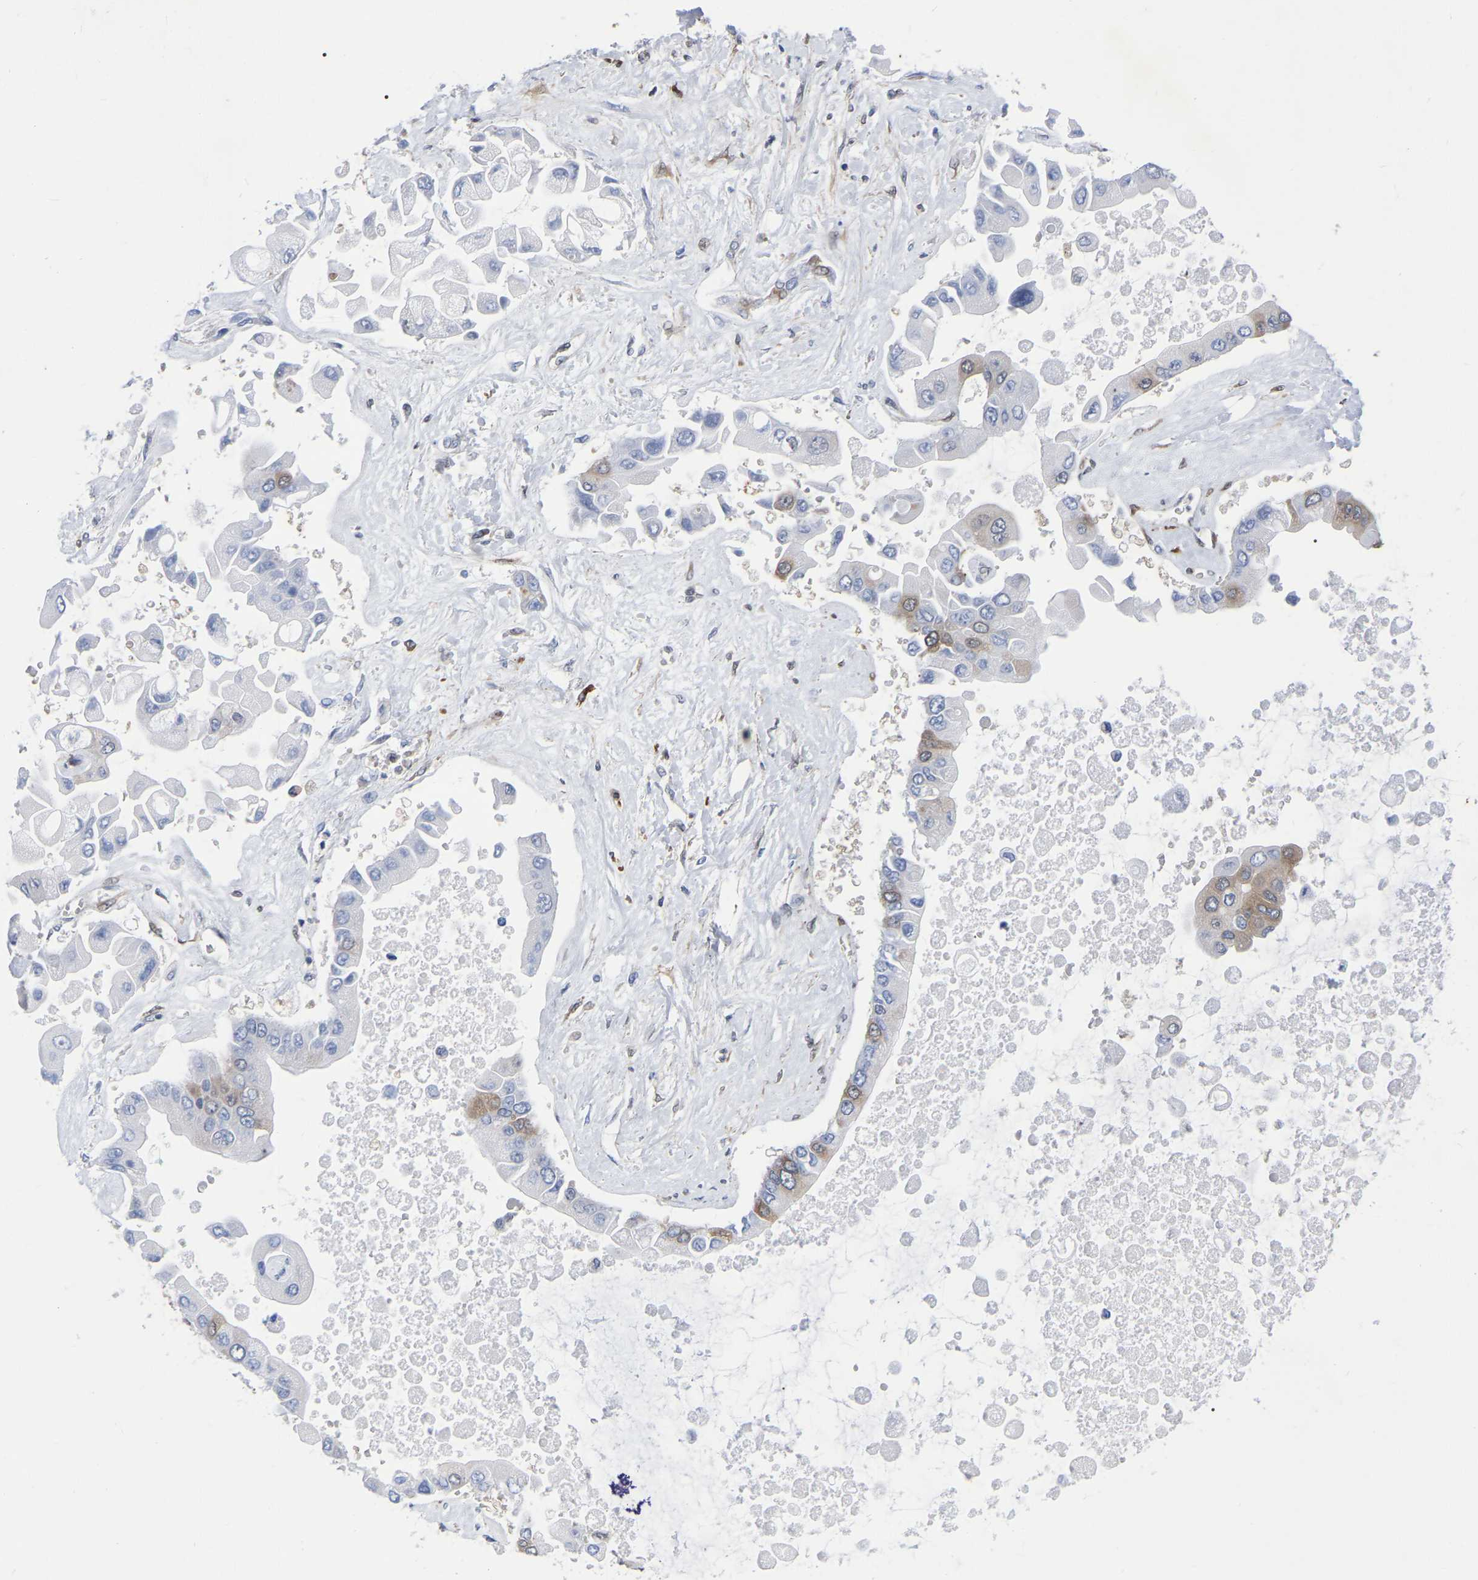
{"staining": {"intensity": "negative", "quantity": "none", "location": "none"}, "tissue": "liver cancer", "cell_type": "Tumor cells", "image_type": "cancer", "snomed": [{"axis": "morphology", "description": "Cholangiocarcinoma"}, {"axis": "topography", "description": "Liver"}], "caption": "IHC image of cholangiocarcinoma (liver) stained for a protein (brown), which exhibits no staining in tumor cells.", "gene": "UBE4B", "patient": {"sex": "male", "age": 50}}